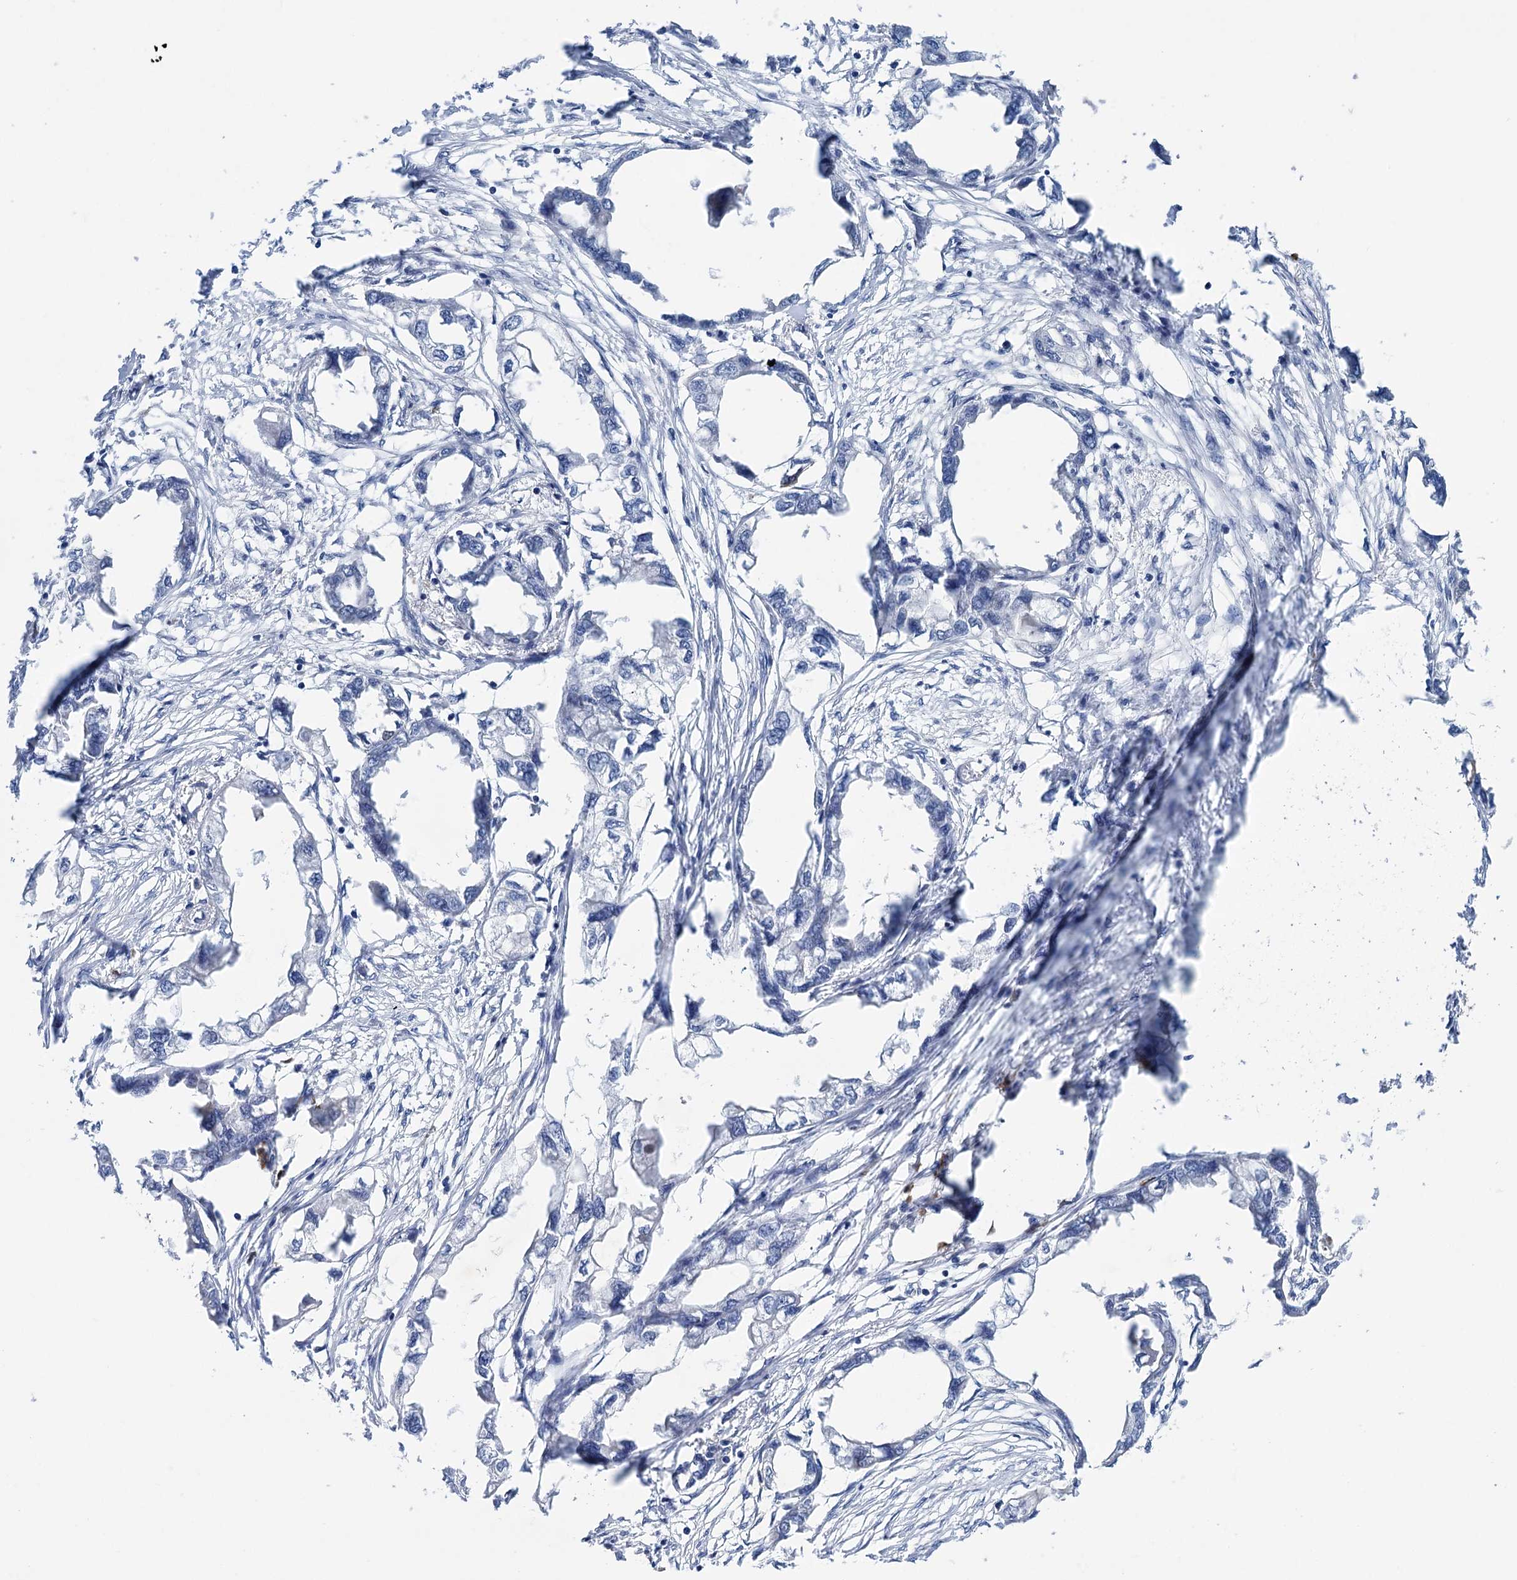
{"staining": {"intensity": "negative", "quantity": "none", "location": "none"}, "tissue": "endometrial cancer", "cell_type": "Tumor cells", "image_type": "cancer", "snomed": [{"axis": "morphology", "description": "Adenocarcinoma, NOS"}, {"axis": "morphology", "description": "Adenocarcinoma, metastatic, NOS"}, {"axis": "topography", "description": "Adipose tissue"}, {"axis": "topography", "description": "Endometrium"}], "caption": "Tumor cells show no significant positivity in endometrial cancer. (DAB IHC visualized using brightfield microscopy, high magnification).", "gene": "ZNRD2", "patient": {"sex": "female", "age": 67}}